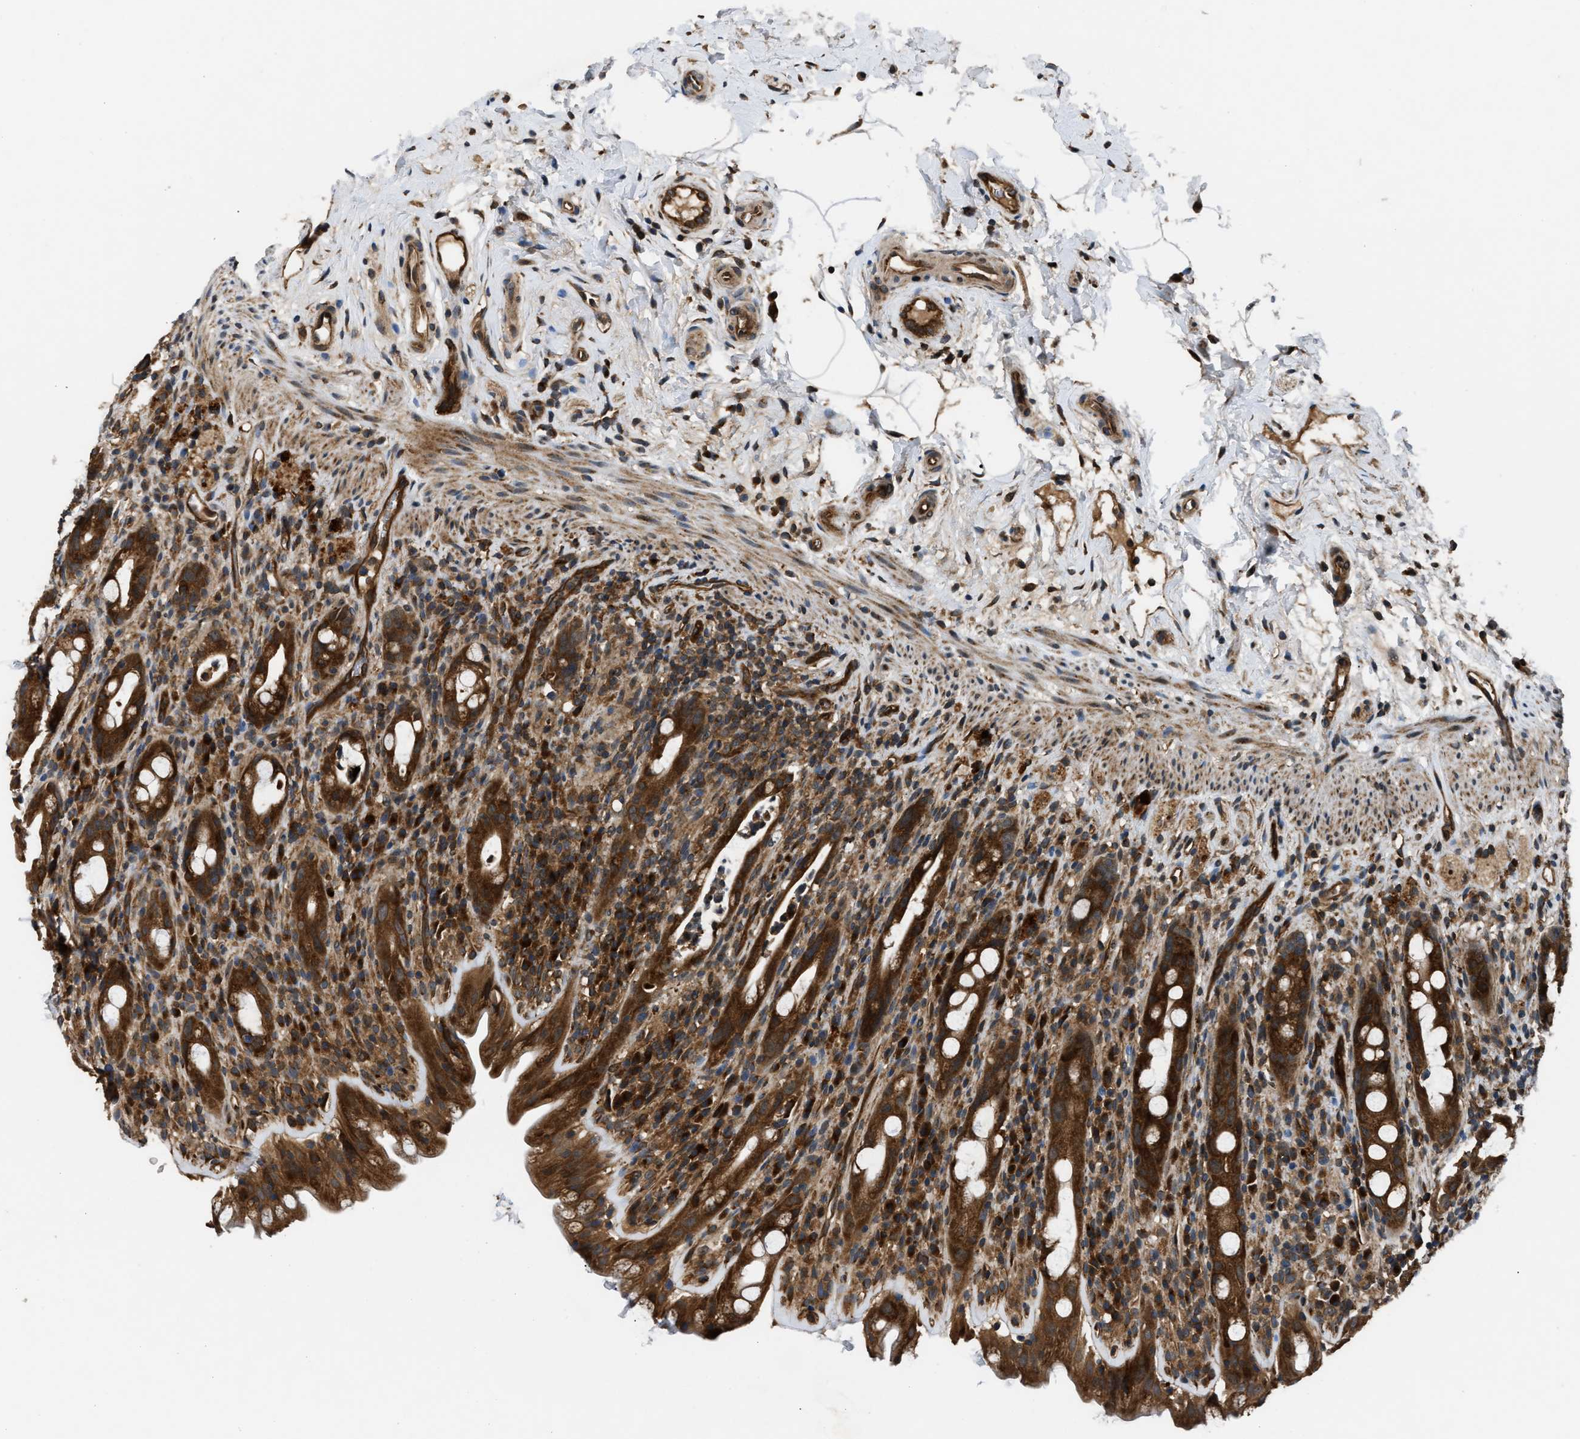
{"staining": {"intensity": "strong", "quantity": ">75%", "location": "cytoplasmic/membranous"}, "tissue": "rectum", "cell_type": "Glandular cells", "image_type": "normal", "snomed": [{"axis": "morphology", "description": "Normal tissue, NOS"}, {"axis": "topography", "description": "Rectum"}], "caption": "Immunohistochemical staining of benign rectum displays high levels of strong cytoplasmic/membranous expression in about >75% of glandular cells. (Stains: DAB in brown, nuclei in blue, Microscopy: brightfield microscopy at high magnification).", "gene": "PNPLA8", "patient": {"sex": "male", "age": 44}}